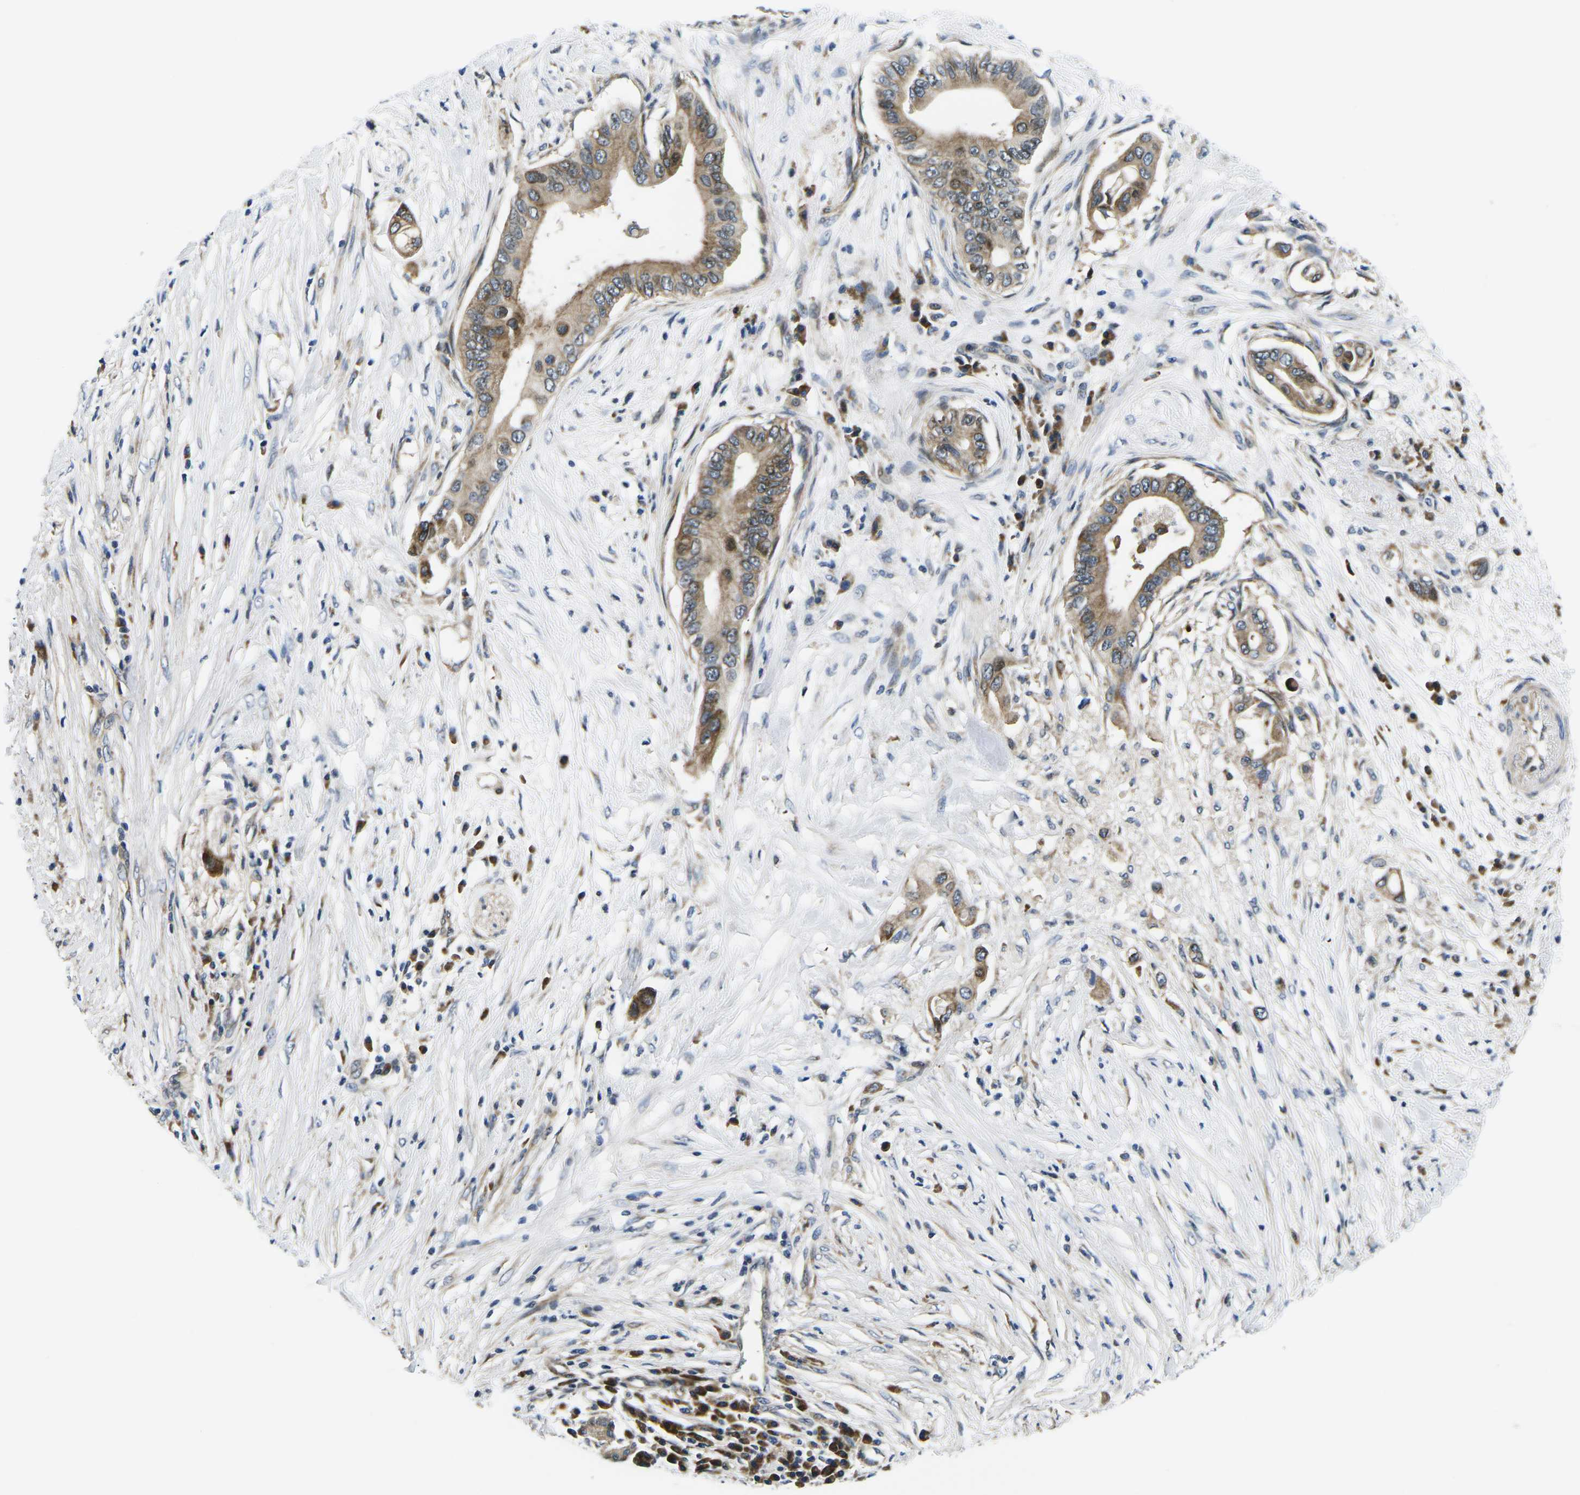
{"staining": {"intensity": "moderate", "quantity": ">75%", "location": "cytoplasmic/membranous"}, "tissue": "pancreatic cancer", "cell_type": "Tumor cells", "image_type": "cancer", "snomed": [{"axis": "morphology", "description": "Adenocarcinoma, NOS"}, {"axis": "topography", "description": "Pancreas"}], "caption": "Immunohistochemistry (IHC) micrograph of pancreatic adenocarcinoma stained for a protein (brown), which displays medium levels of moderate cytoplasmic/membranous expression in about >75% of tumor cells.", "gene": "EIF4E", "patient": {"sex": "male", "age": 77}}